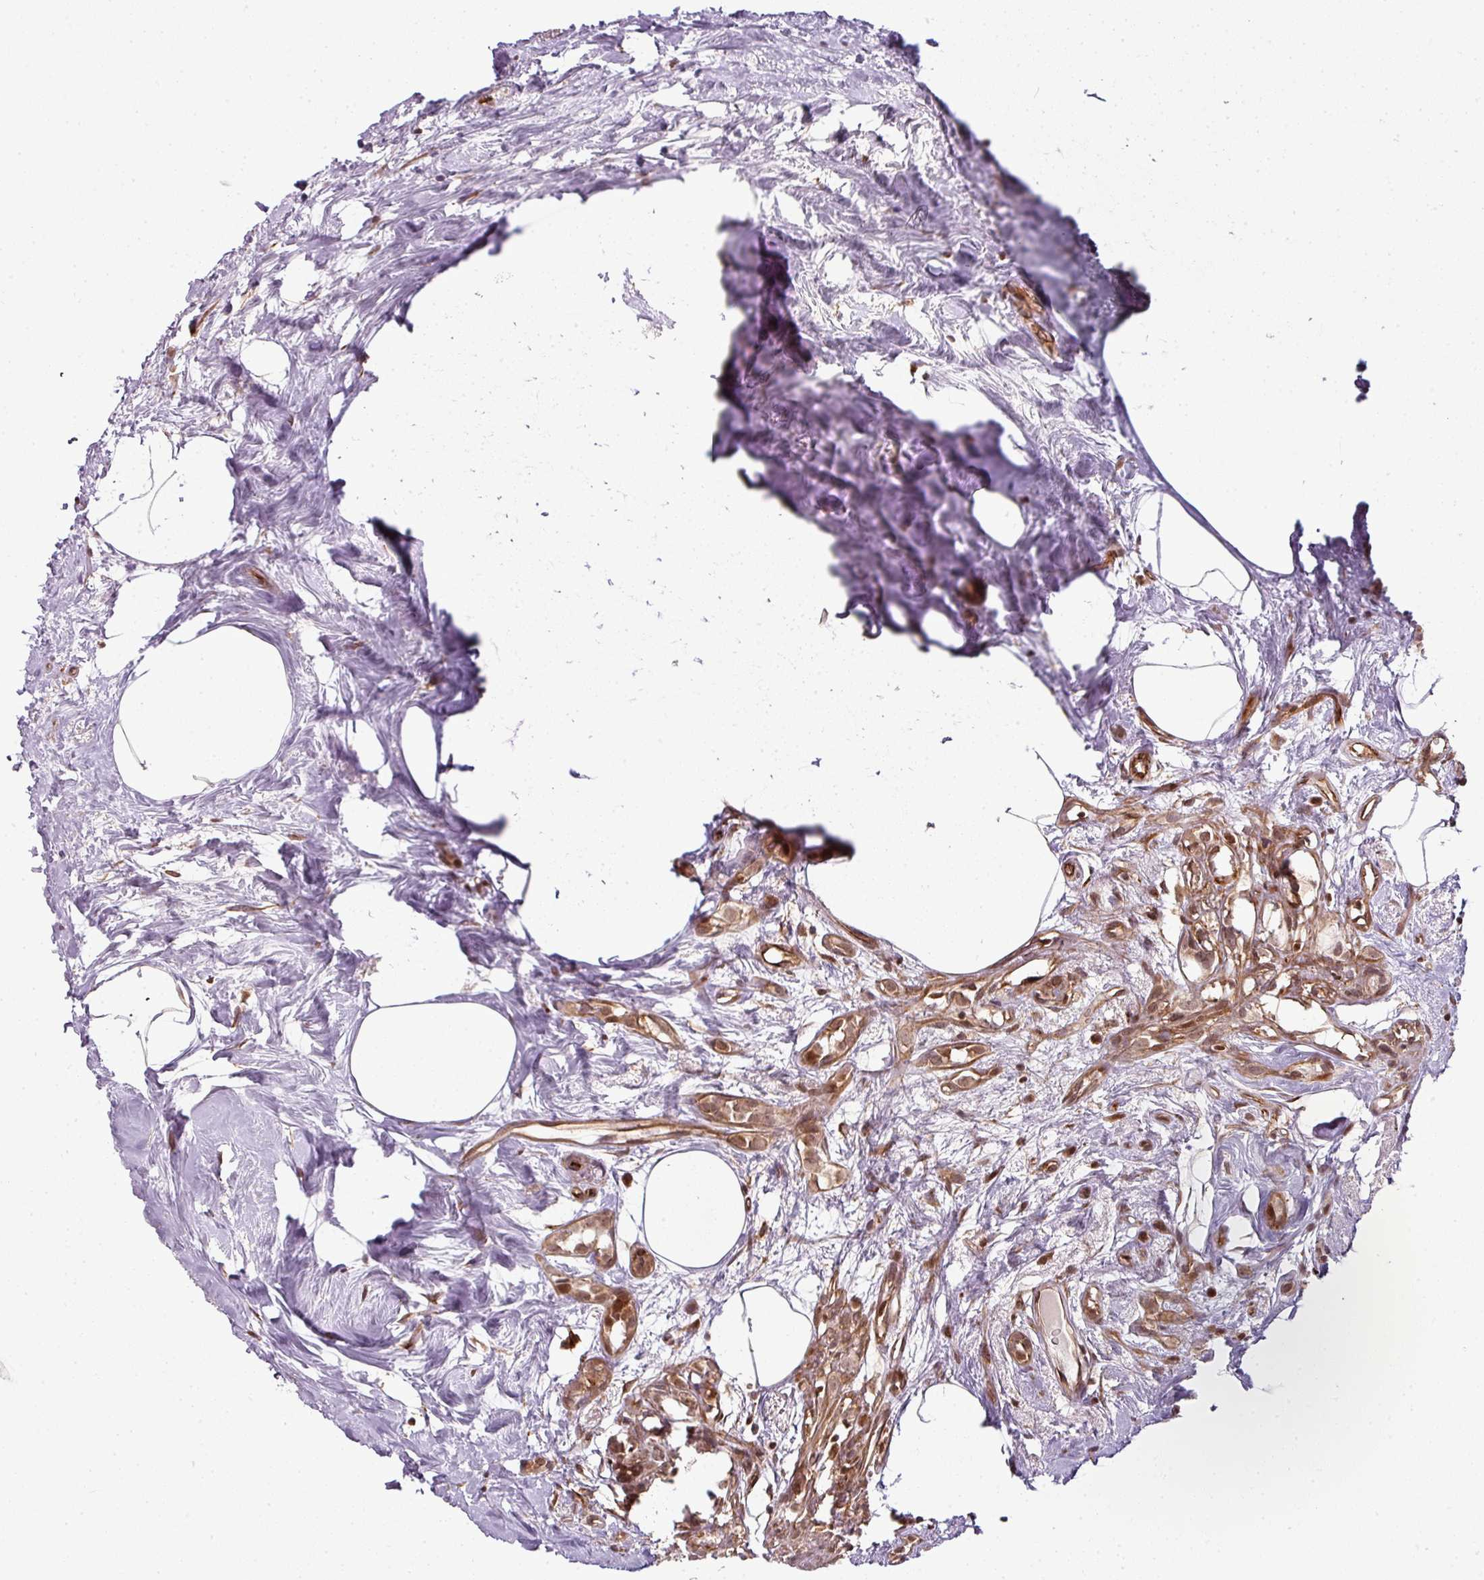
{"staining": {"intensity": "moderate", "quantity": ">75%", "location": "cytoplasmic/membranous,nuclear"}, "tissue": "breast cancer", "cell_type": "Tumor cells", "image_type": "cancer", "snomed": [{"axis": "morphology", "description": "Carcinoma, NOS"}, {"axis": "topography", "description": "Breast"}], "caption": "Human breast cancer (carcinoma) stained with a brown dye demonstrates moderate cytoplasmic/membranous and nuclear positive staining in about >75% of tumor cells.", "gene": "ATAT1", "patient": {"sex": "female", "age": 60}}